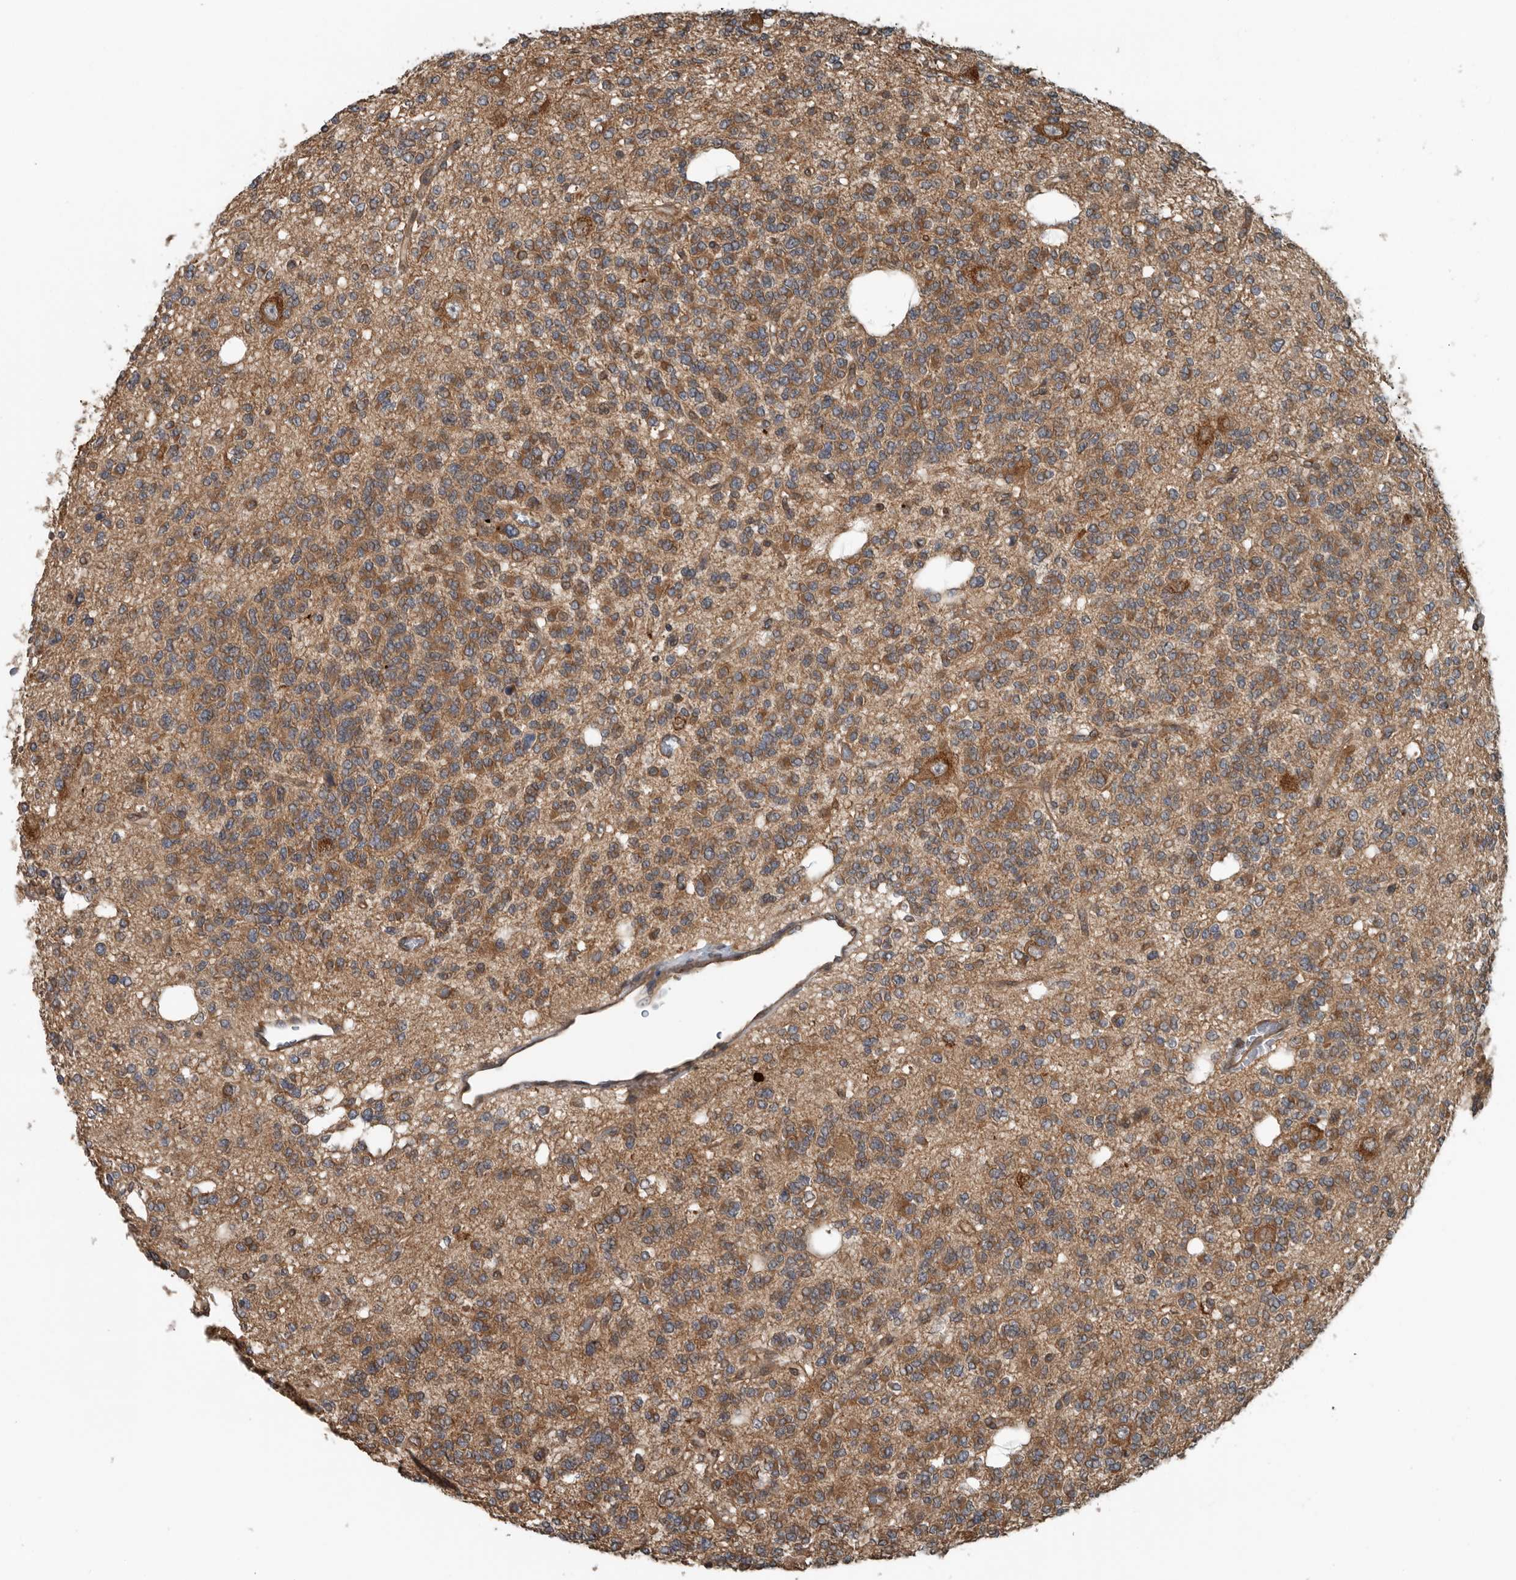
{"staining": {"intensity": "moderate", "quantity": ">75%", "location": "cytoplasmic/membranous"}, "tissue": "glioma", "cell_type": "Tumor cells", "image_type": "cancer", "snomed": [{"axis": "morphology", "description": "Glioma, malignant, Low grade"}, {"axis": "topography", "description": "Brain"}], "caption": "An image of malignant glioma (low-grade) stained for a protein displays moderate cytoplasmic/membranous brown staining in tumor cells.", "gene": "AMFR", "patient": {"sex": "male", "age": 38}}